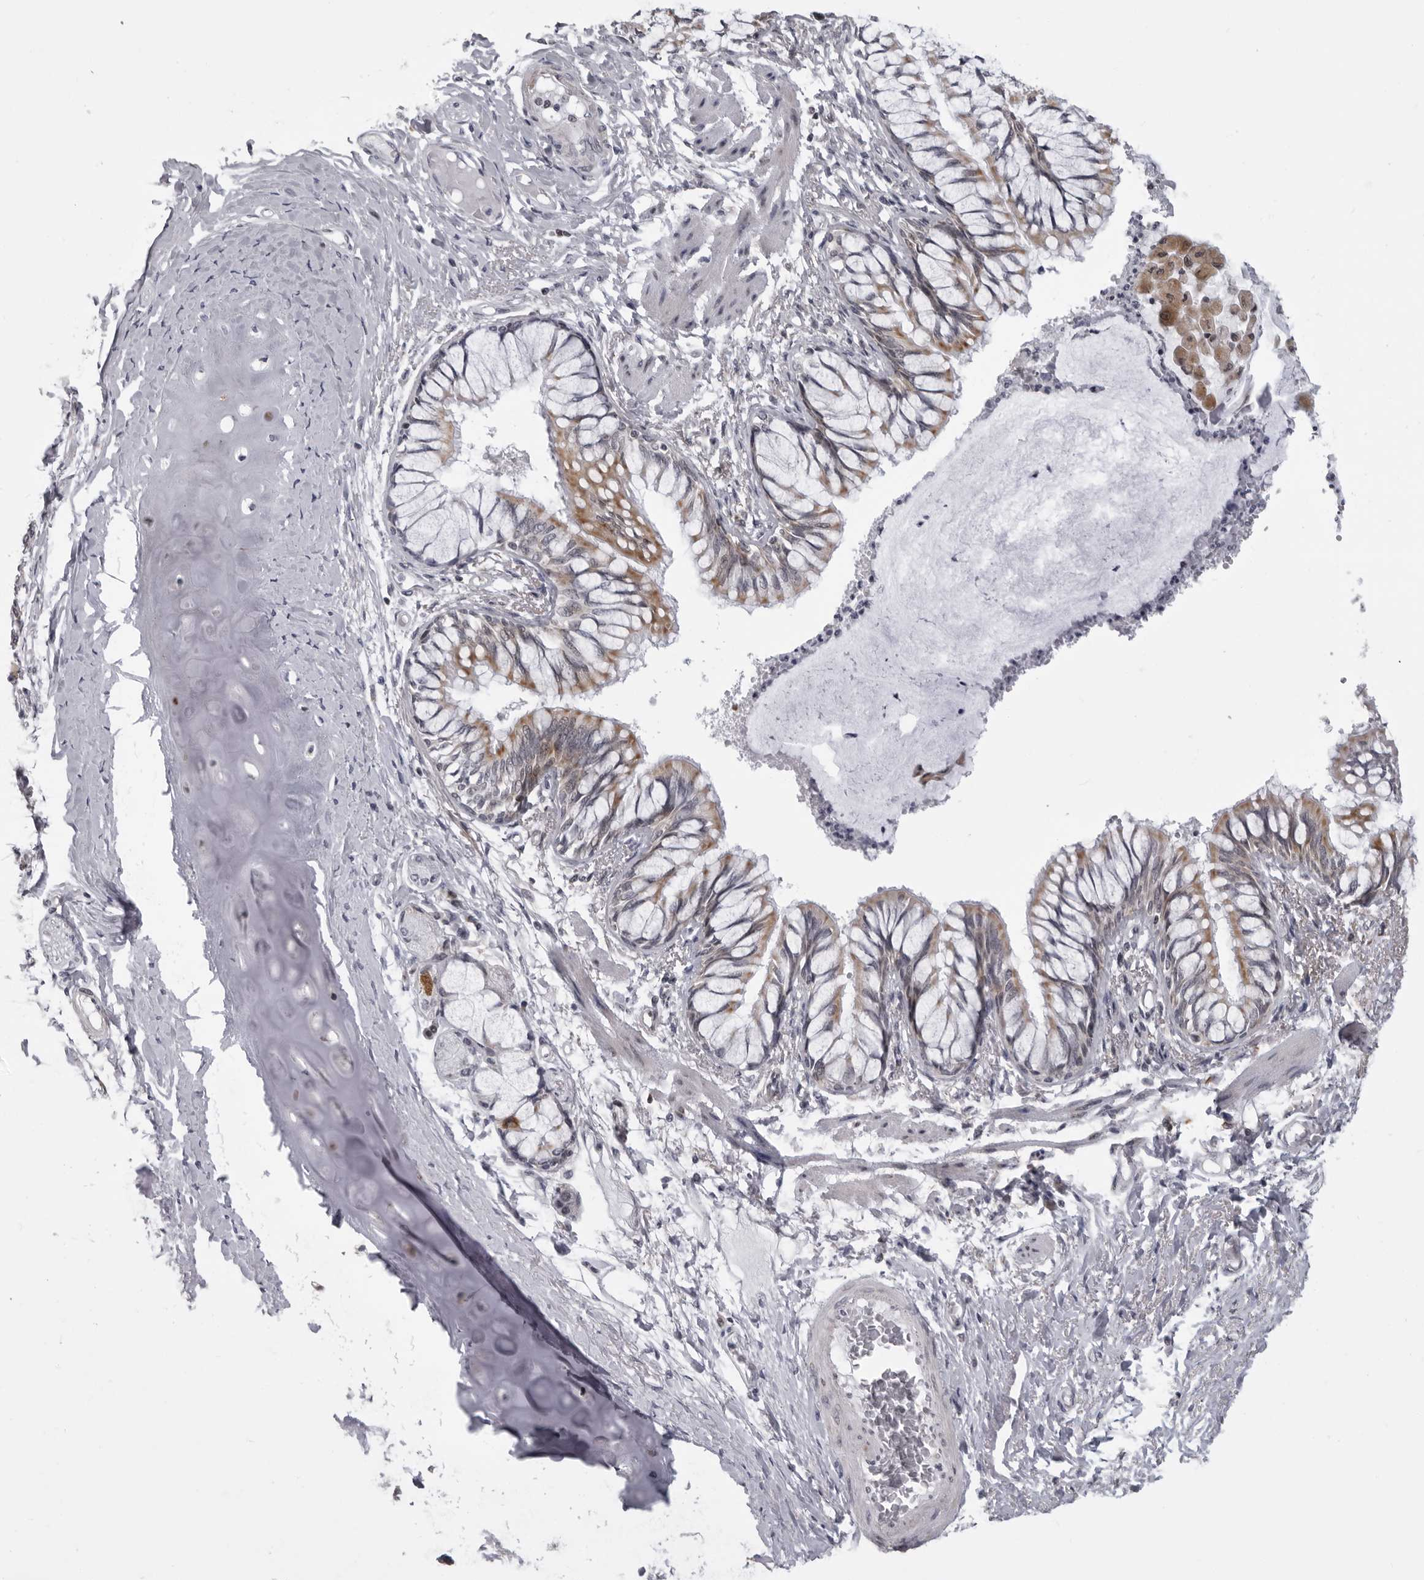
{"staining": {"intensity": "moderate", "quantity": "25%-75%", "location": "cytoplasmic/membranous"}, "tissue": "bronchus", "cell_type": "Respiratory epithelial cells", "image_type": "normal", "snomed": [{"axis": "morphology", "description": "Normal tissue, NOS"}, {"axis": "topography", "description": "Cartilage tissue"}, {"axis": "topography", "description": "Bronchus"}, {"axis": "topography", "description": "Lung"}], "caption": "Benign bronchus displays moderate cytoplasmic/membranous positivity in approximately 25%-75% of respiratory epithelial cells (DAB (3,3'-diaminobenzidine) IHC, brown staining for protein, blue staining for nuclei)..", "gene": "RTCA", "patient": {"sex": "female", "age": 49}}